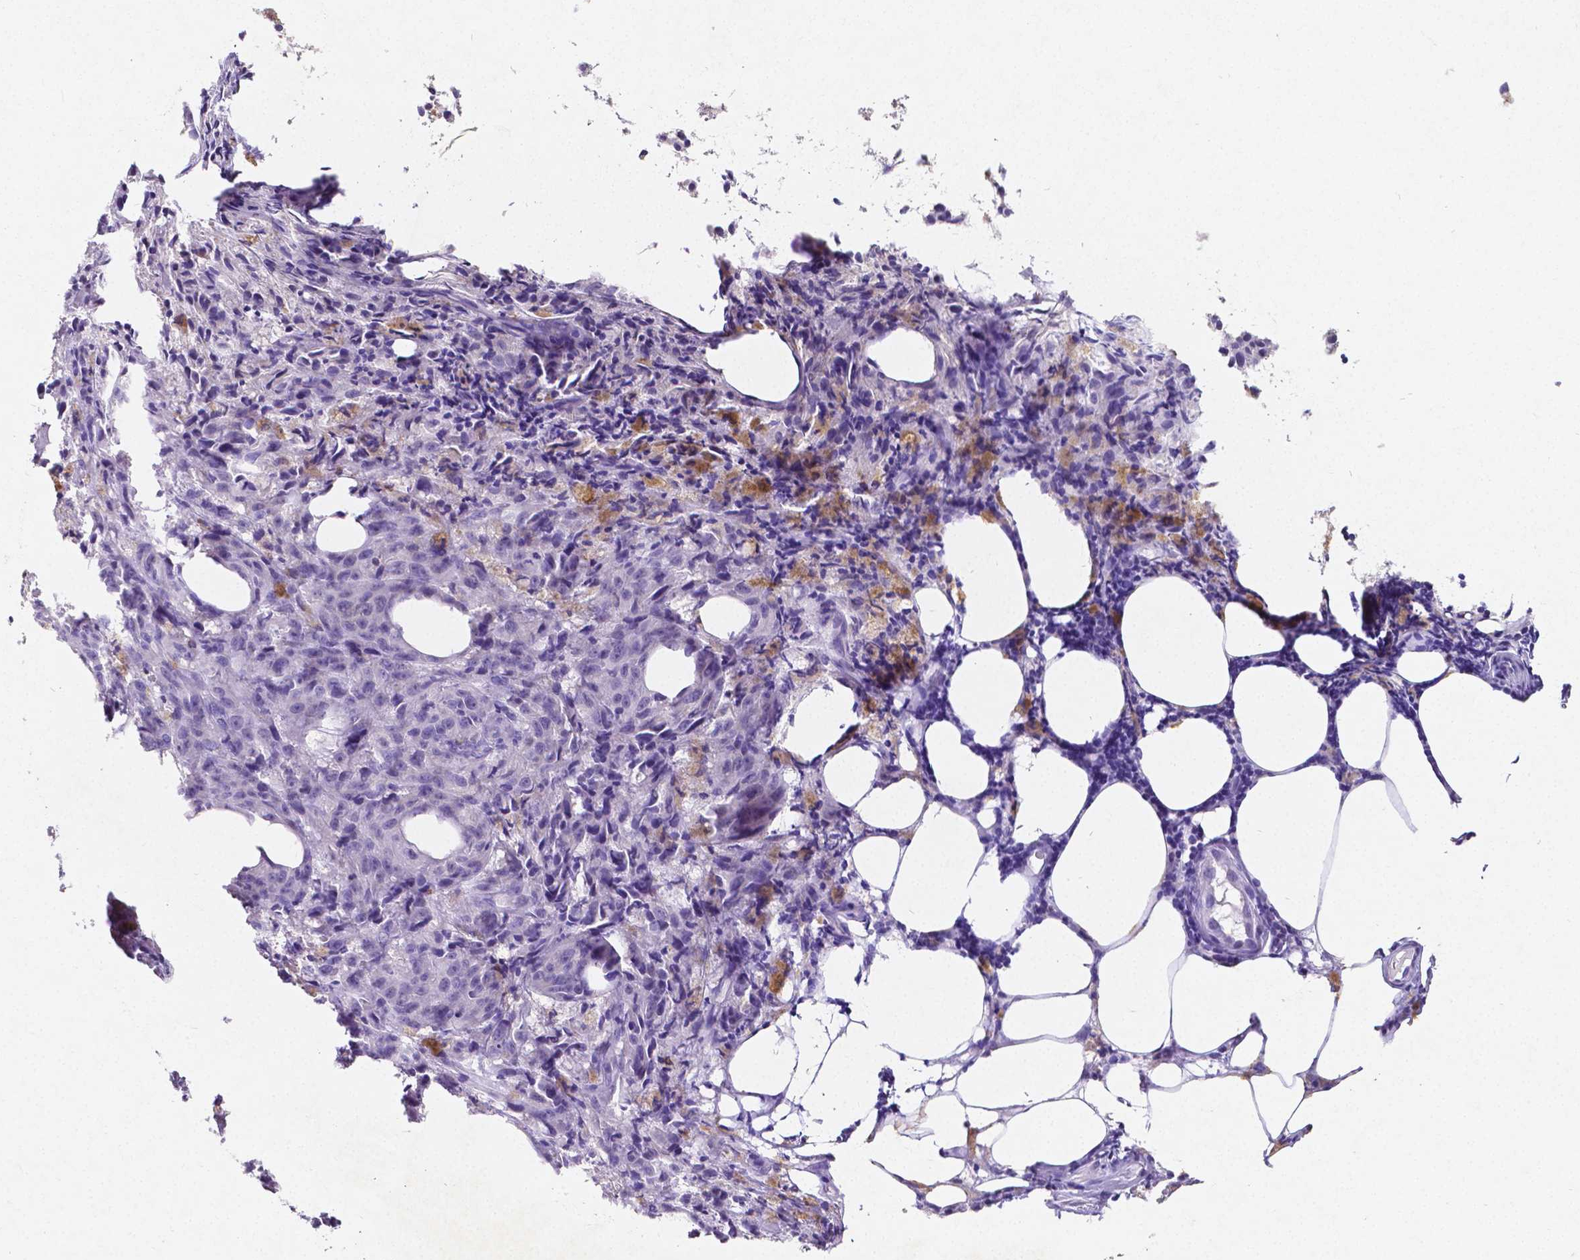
{"staining": {"intensity": "negative", "quantity": "none", "location": "none"}, "tissue": "melanoma", "cell_type": "Tumor cells", "image_type": "cancer", "snomed": [{"axis": "morphology", "description": "Malignant melanoma, NOS"}, {"axis": "topography", "description": "Skin"}], "caption": "Immunohistochemical staining of malignant melanoma exhibits no significant positivity in tumor cells.", "gene": "SATB2", "patient": {"sex": "female", "age": 34}}